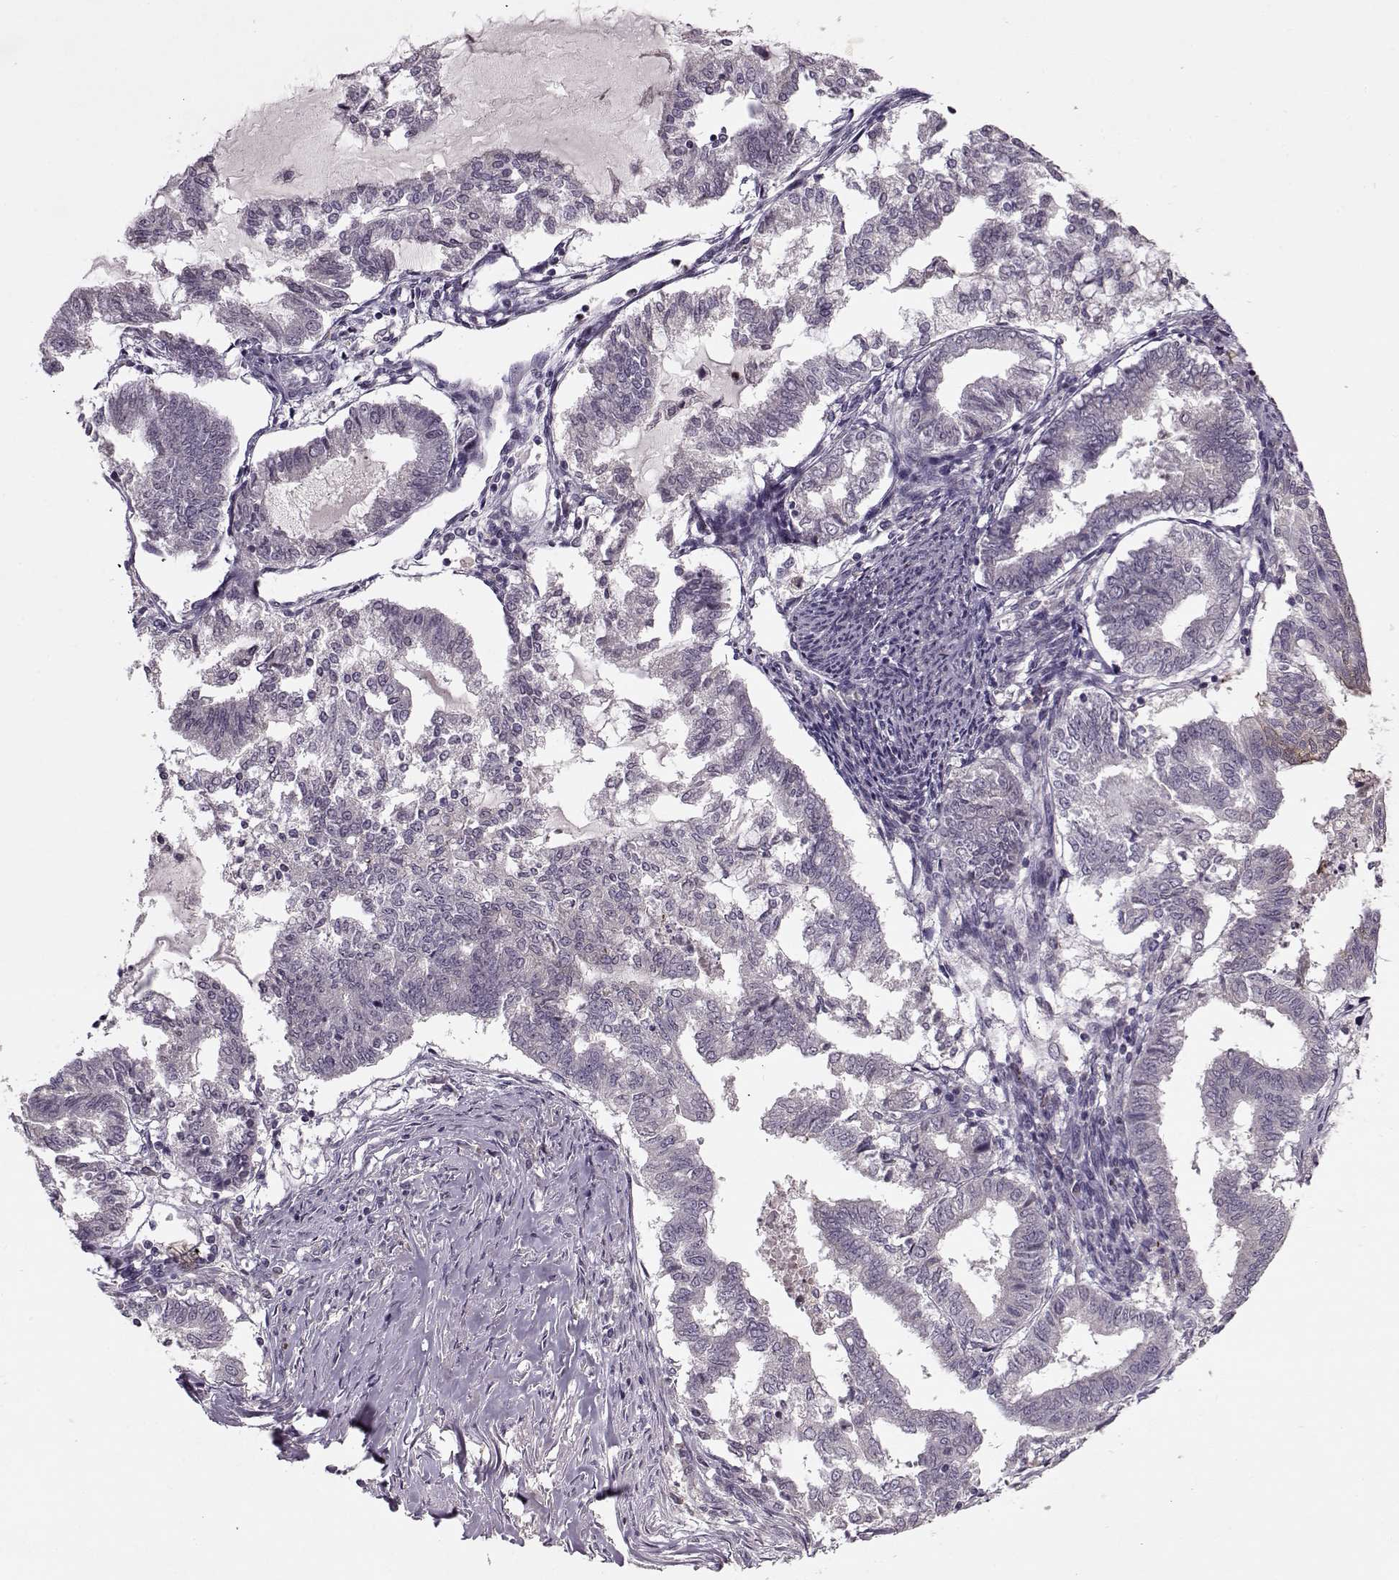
{"staining": {"intensity": "negative", "quantity": "none", "location": "none"}, "tissue": "endometrial cancer", "cell_type": "Tumor cells", "image_type": "cancer", "snomed": [{"axis": "morphology", "description": "Adenocarcinoma, NOS"}, {"axis": "topography", "description": "Endometrium"}], "caption": "The histopathology image shows no significant staining in tumor cells of adenocarcinoma (endometrial). (DAB (3,3'-diaminobenzidine) immunohistochemistry visualized using brightfield microscopy, high magnification).", "gene": "ACOT11", "patient": {"sex": "female", "age": 79}}